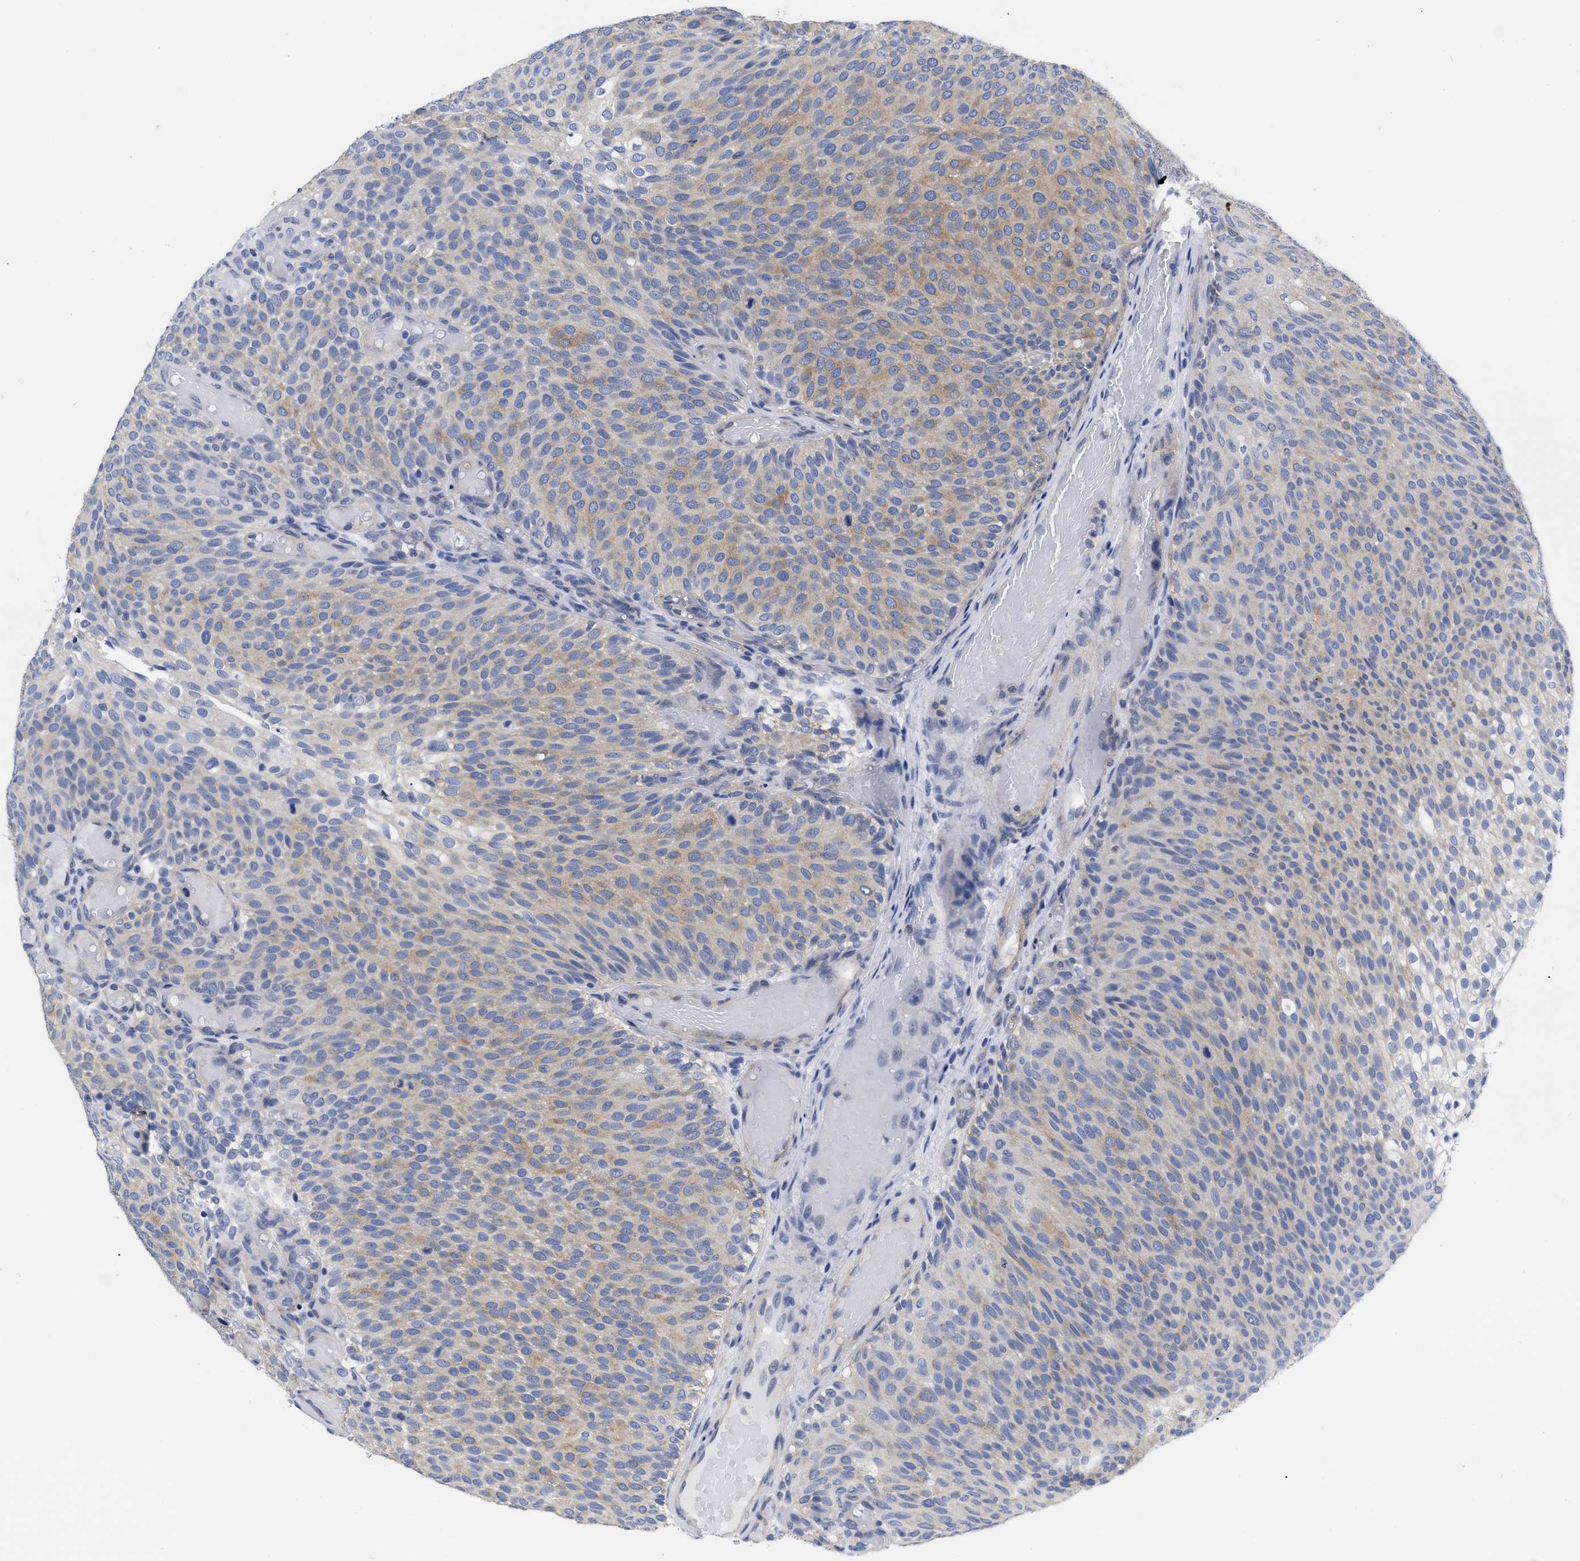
{"staining": {"intensity": "moderate", "quantity": ">75%", "location": "cytoplasmic/membranous"}, "tissue": "urothelial cancer", "cell_type": "Tumor cells", "image_type": "cancer", "snomed": [{"axis": "morphology", "description": "Urothelial carcinoma, Low grade"}, {"axis": "topography", "description": "Urinary bladder"}], "caption": "Immunohistochemical staining of human urothelial cancer shows medium levels of moderate cytoplasmic/membranous protein staining in approximately >75% of tumor cells.", "gene": "IRAG2", "patient": {"sex": "male", "age": 78}}